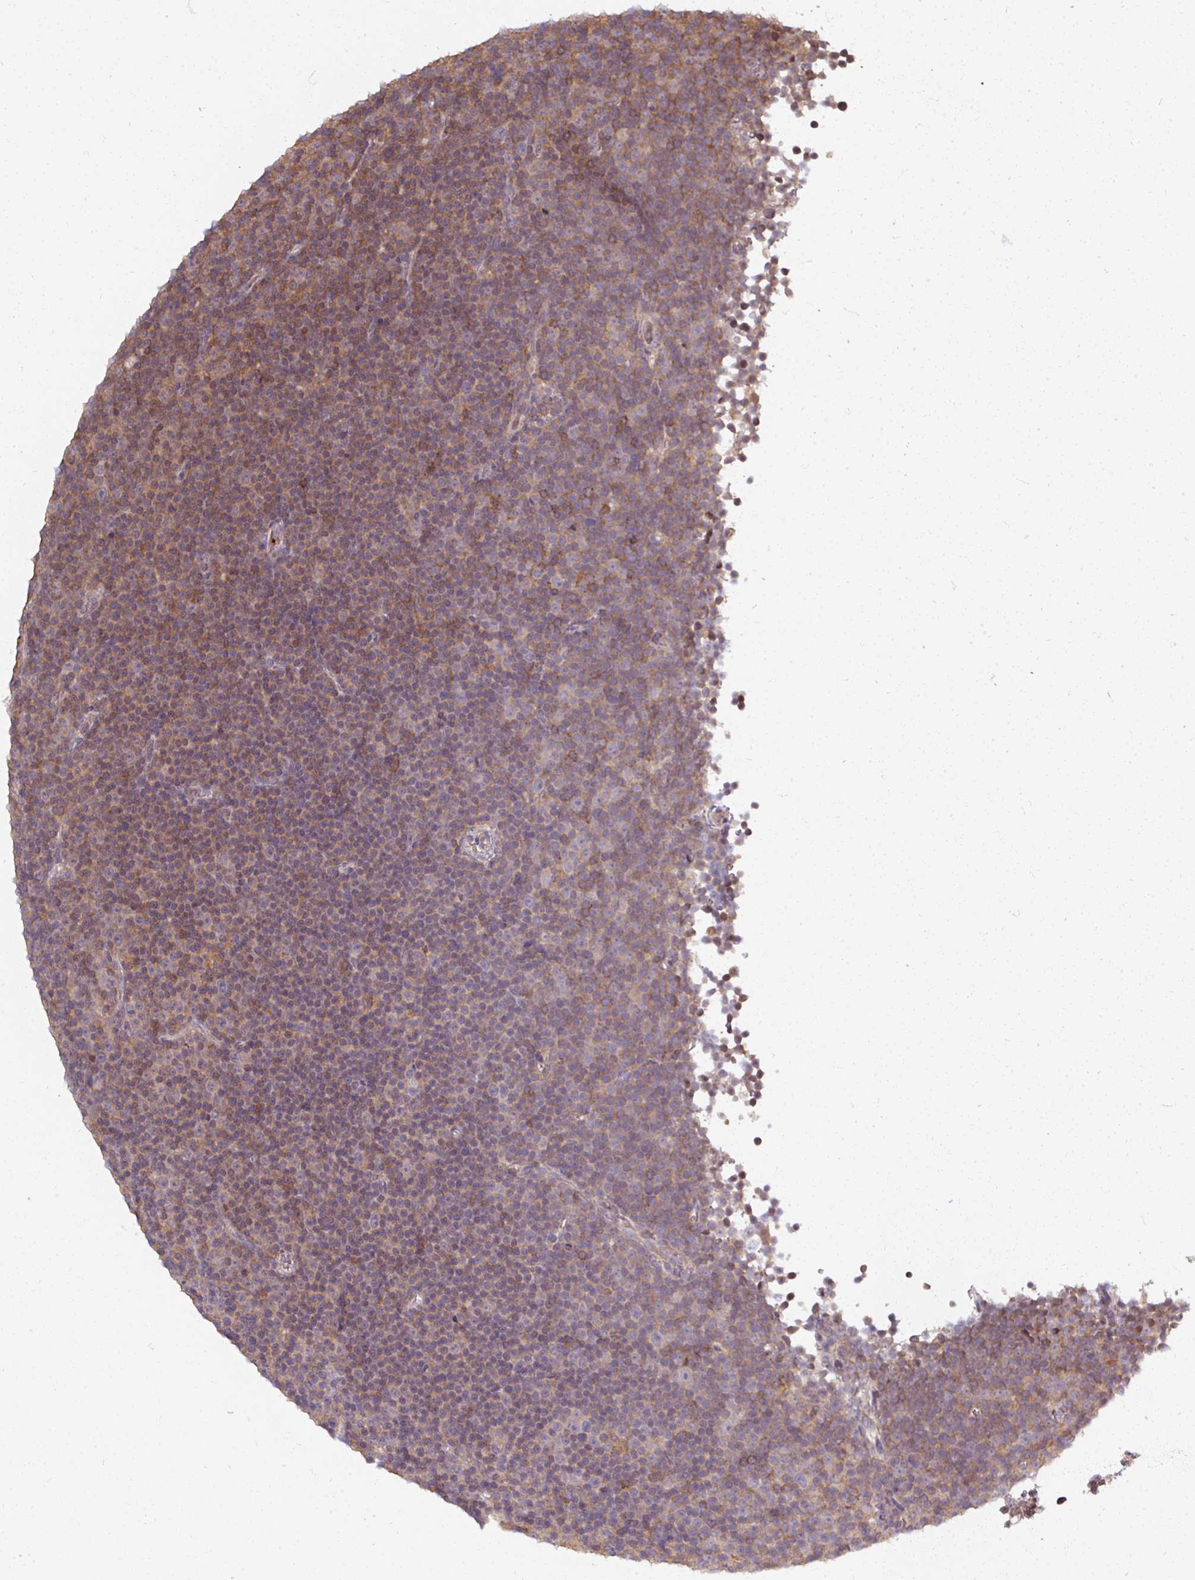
{"staining": {"intensity": "moderate", "quantity": "<25%", "location": "cytoplasmic/membranous"}, "tissue": "lymphoma", "cell_type": "Tumor cells", "image_type": "cancer", "snomed": [{"axis": "morphology", "description": "Malignant lymphoma, non-Hodgkin's type, Low grade"}, {"axis": "topography", "description": "Lymph node"}], "caption": "DAB (3,3'-diaminobenzidine) immunohistochemical staining of low-grade malignant lymphoma, non-Hodgkin's type reveals moderate cytoplasmic/membranous protein staining in approximately <25% of tumor cells. Nuclei are stained in blue.", "gene": "TUSC3", "patient": {"sex": "female", "age": 67}}